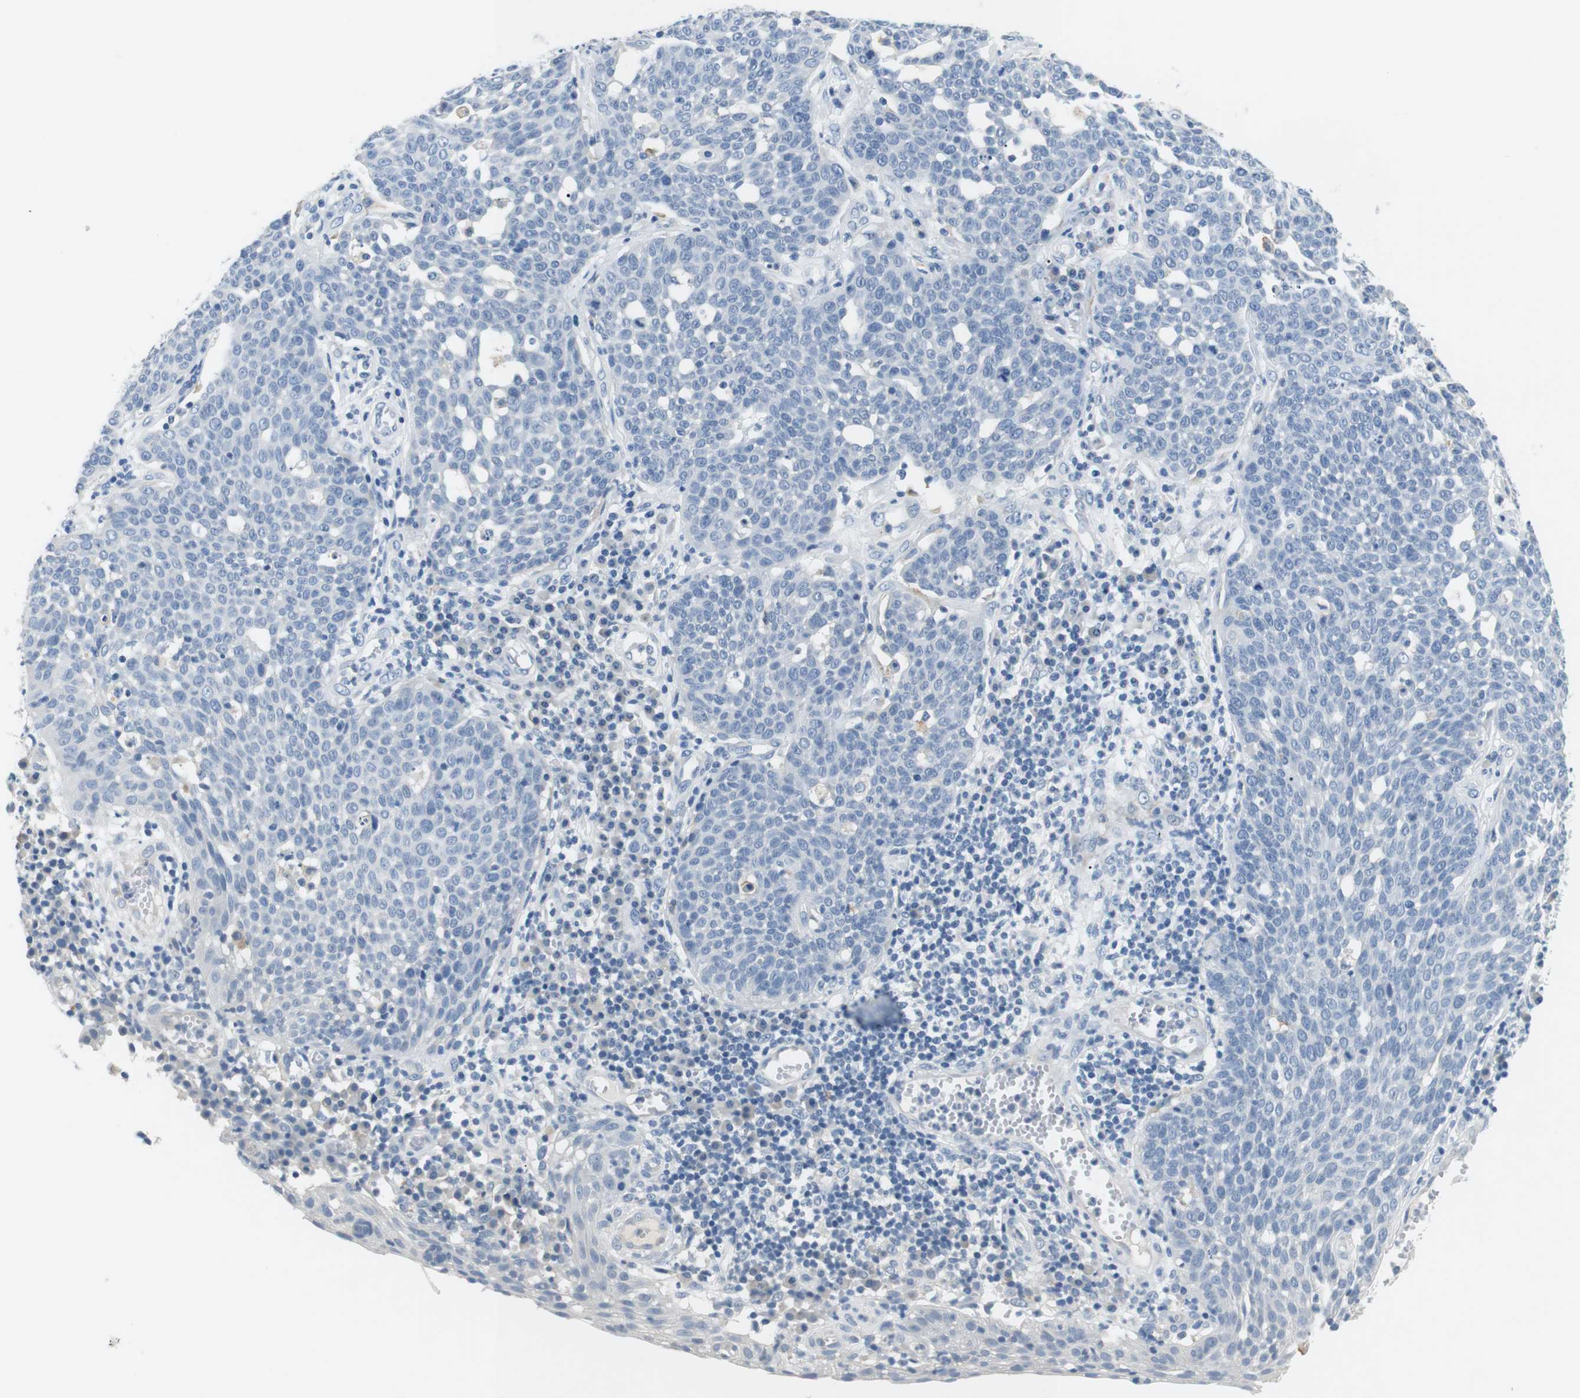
{"staining": {"intensity": "negative", "quantity": "none", "location": "none"}, "tissue": "cervical cancer", "cell_type": "Tumor cells", "image_type": "cancer", "snomed": [{"axis": "morphology", "description": "Squamous cell carcinoma, NOS"}, {"axis": "topography", "description": "Cervix"}], "caption": "Immunohistochemical staining of human cervical cancer displays no significant expression in tumor cells. The staining is performed using DAB brown chromogen with nuclei counter-stained in using hematoxylin.", "gene": "FCGRT", "patient": {"sex": "female", "age": 34}}